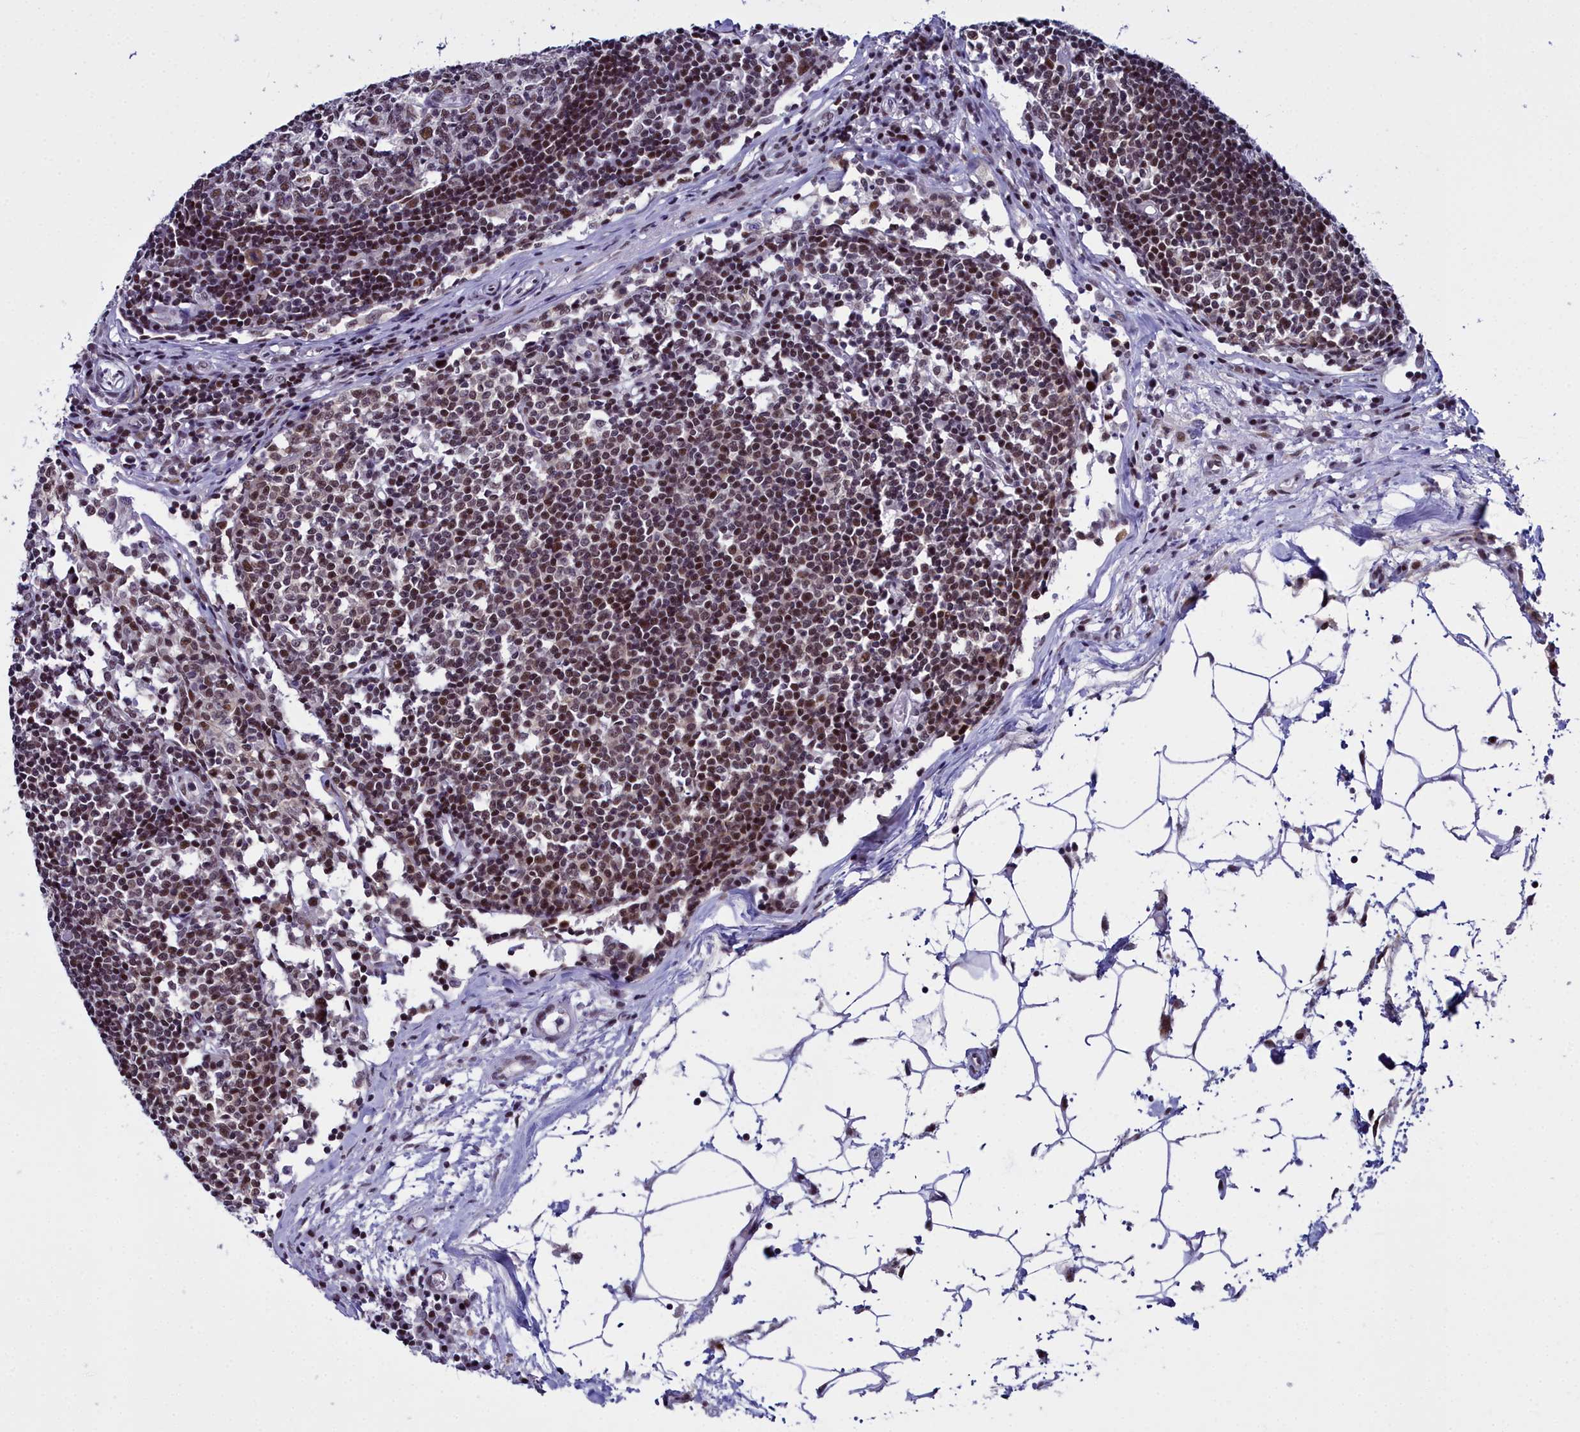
{"staining": {"intensity": "moderate", "quantity": ">75%", "location": "nuclear"}, "tissue": "lymph node", "cell_type": "Germinal center cells", "image_type": "normal", "snomed": [{"axis": "morphology", "description": "Normal tissue, NOS"}, {"axis": "topography", "description": "Lymph node"}], "caption": "DAB (3,3'-diaminobenzidine) immunohistochemical staining of benign lymph node demonstrates moderate nuclear protein expression in approximately >75% of germinal center cells. (IHC, brightfield microscopy, high magnification).", "gene": "CCDC97", "patient": {"sex": "female", "age": 55}}